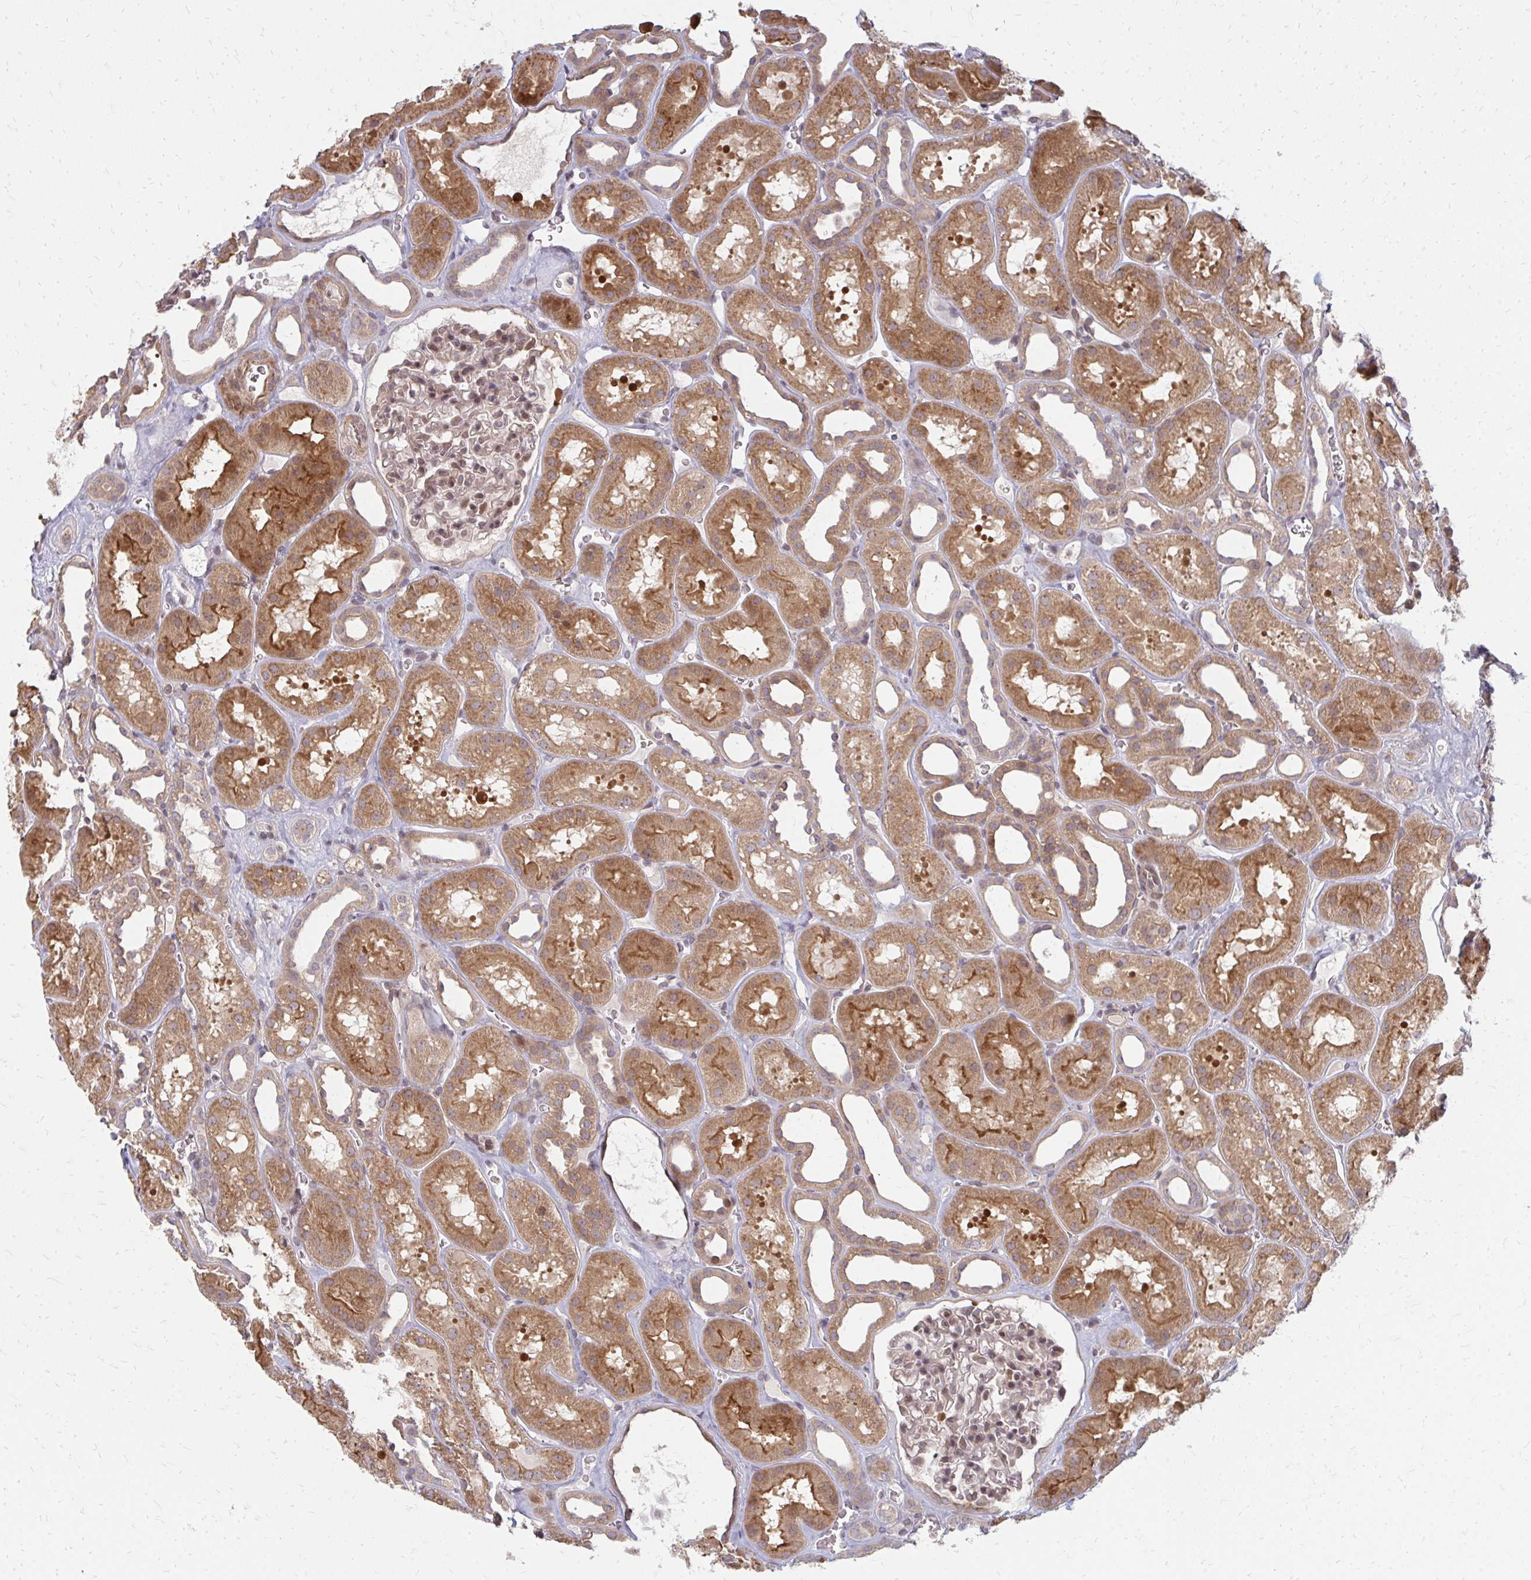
{"staining": {"intensity": "weak", "quantity": "25%-75%", "location": "cytoplasmic/membranous,nuclear"}, "tissue": "kidney", "cell_type": "Cells in glomeruli", "image_type": "normal", "snomed": [{"axis": "morphology", "description": "Normal tissue, NOS"}, {"axis": "topography", "description": "Kidney"}], "caption": "Protein expression analysis of benign kidney shows weak cytoplasmic/membranous,nuclear staining in about 25%-75% of cells in glomeruli.", "gene": "ZNF285", "patient": {"sex": "female", "age": 41}}